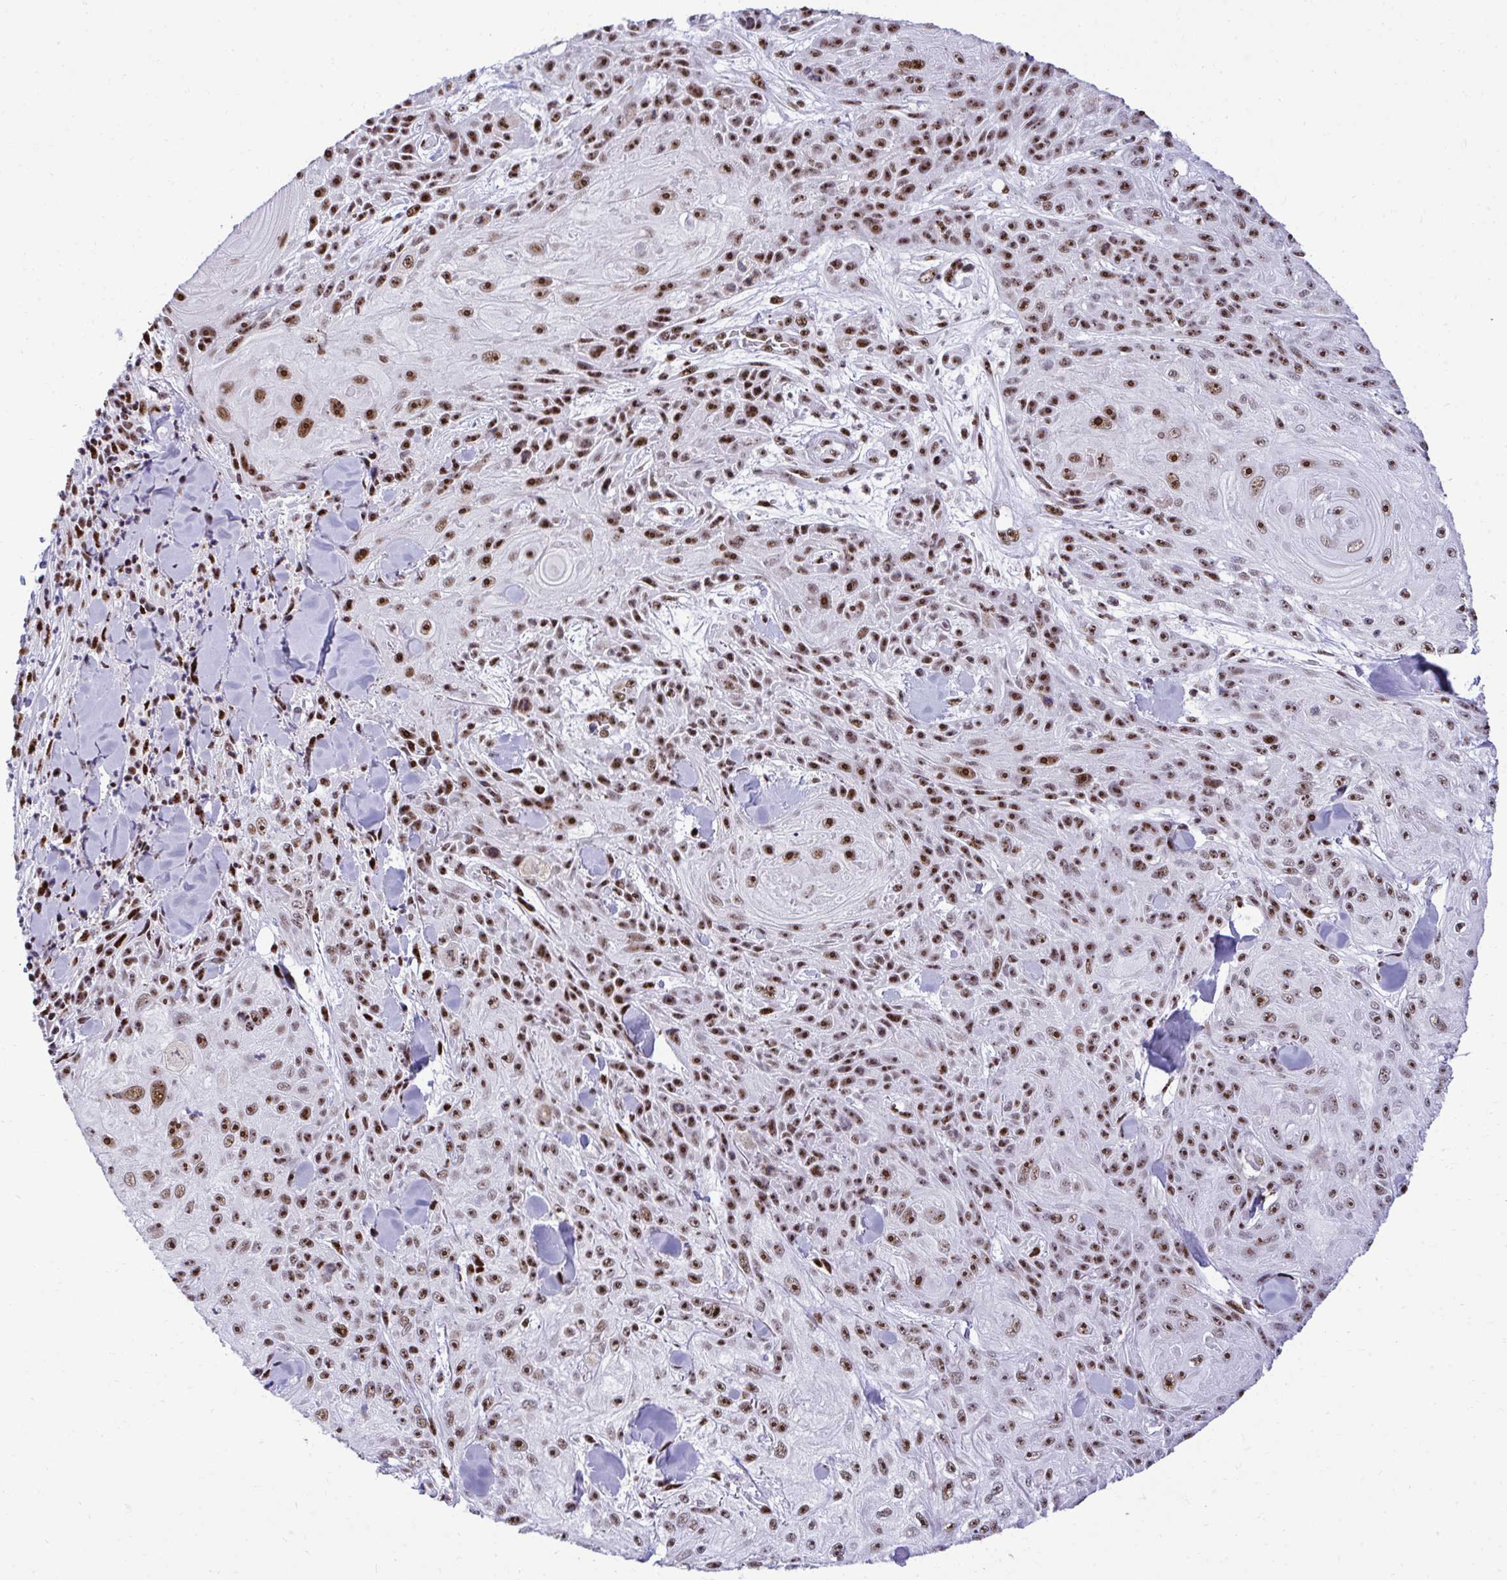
{"staining": {"intensity": "strong", "quantity": ">75%", "location": "nuclear"}, "tissue": "skin cancer", "cell_type": "Tumor cells", "image_type": "cancer", "snomed": [{"axis": "morphology", "description": "Squamous cell carcinoma, NOS"}, {"axis": "topography", "description": "Skin"}], "caption": "Immunohistochemical staining of human skin cancer (squamous cell carcinoma) exhibits high levels of strong nuclear protein expression in about >75% of tumor cells. The protein of interest is shown in brown color, while the nuclei are stained blue.", "gene": "PELP1", "patient": {"sex": "male", "age": 88}}